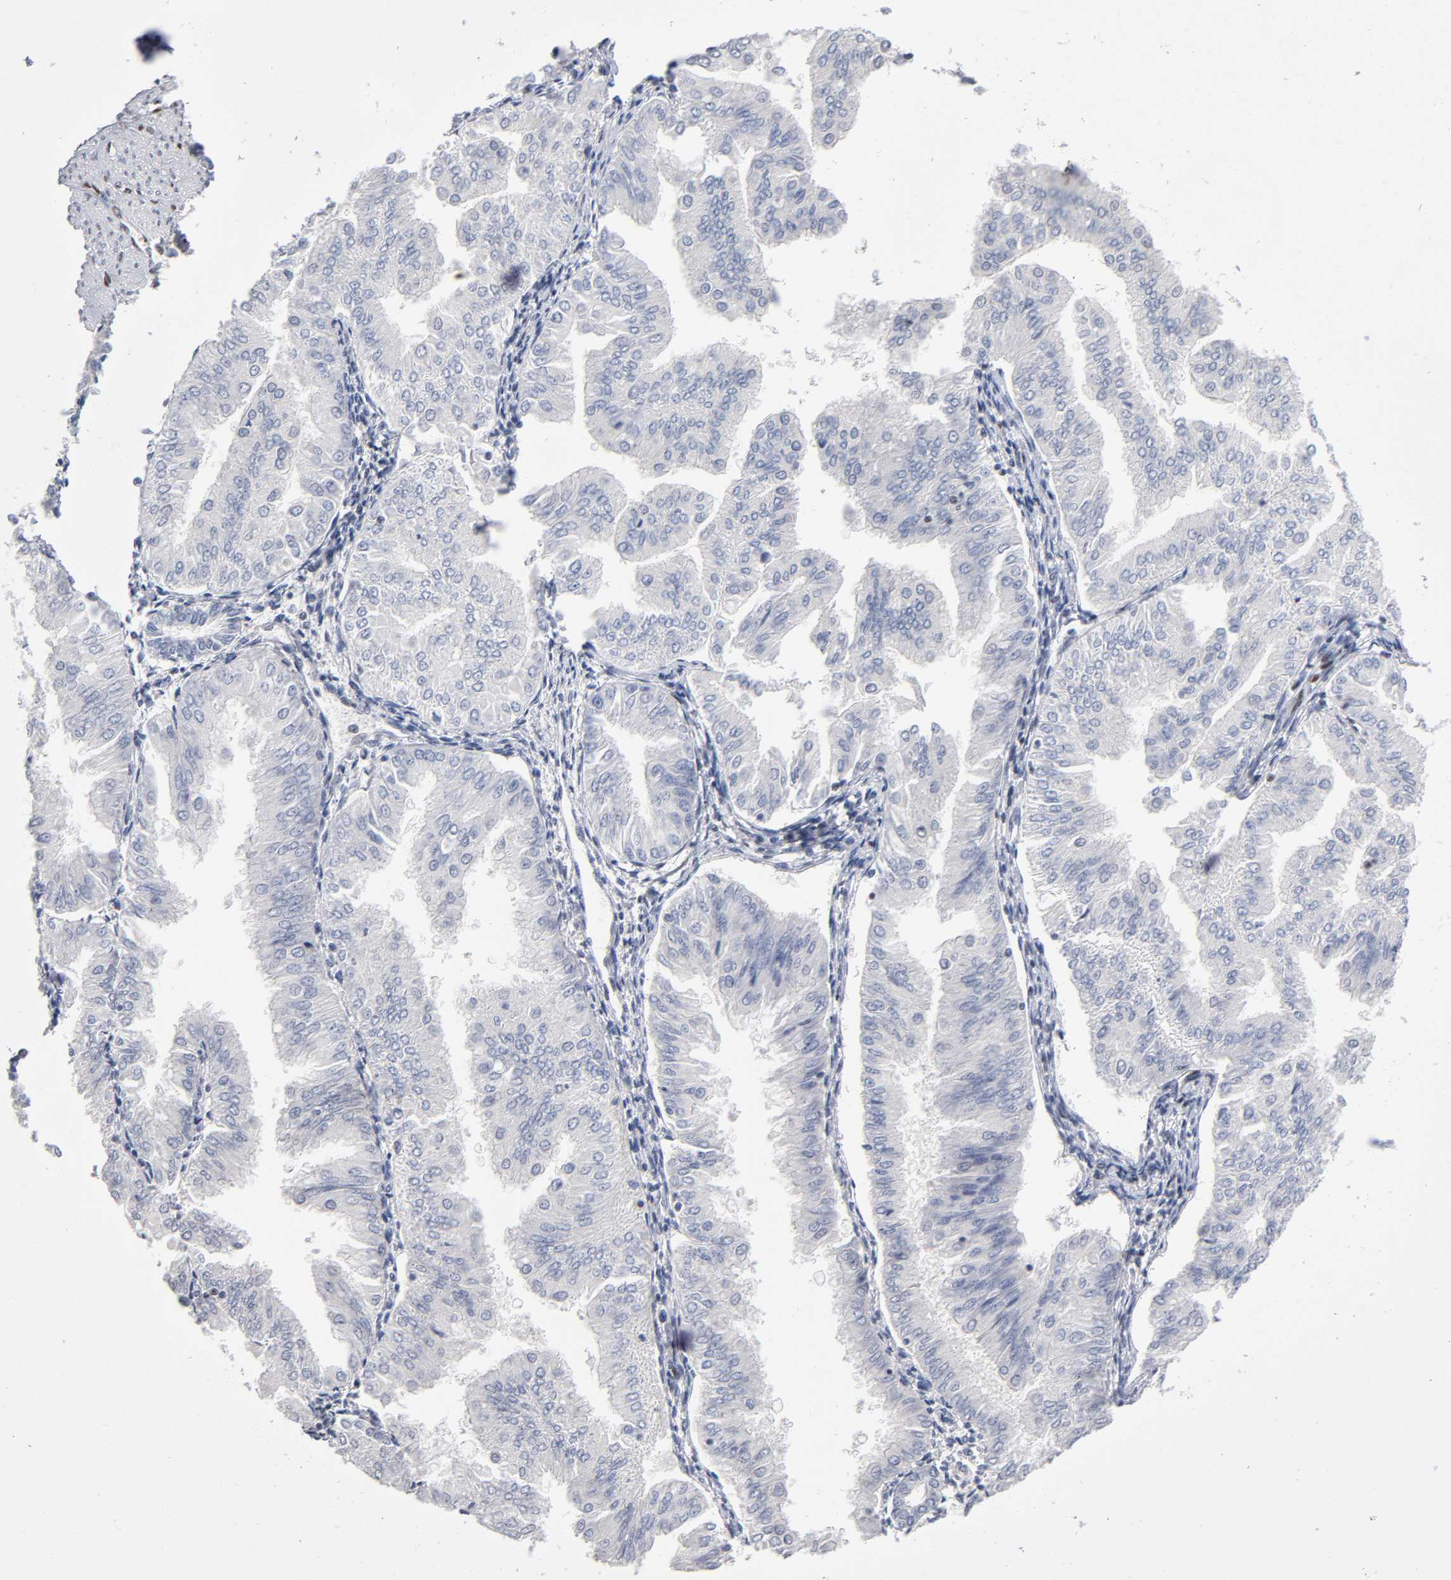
{"staining": {"intensity": "negative", "quantity": "none", "location": "none"}, "tissue": "endometrial cancer", "cell_type": "Tumor cells", "image_type": "cancer", "snomed": [{"axis": "morphology", "description": "Adenocarcinoma, NOS"}, {"axis": "topography", "description": "Endometrium"}], "caption": "IHC micrograph of endometrial cancer (adenocarcinoma) stained for a protein (brown), which displays no expression in tumor cells.", "gene": "SP3", "patient": {"sex": "female", "age": 53}}